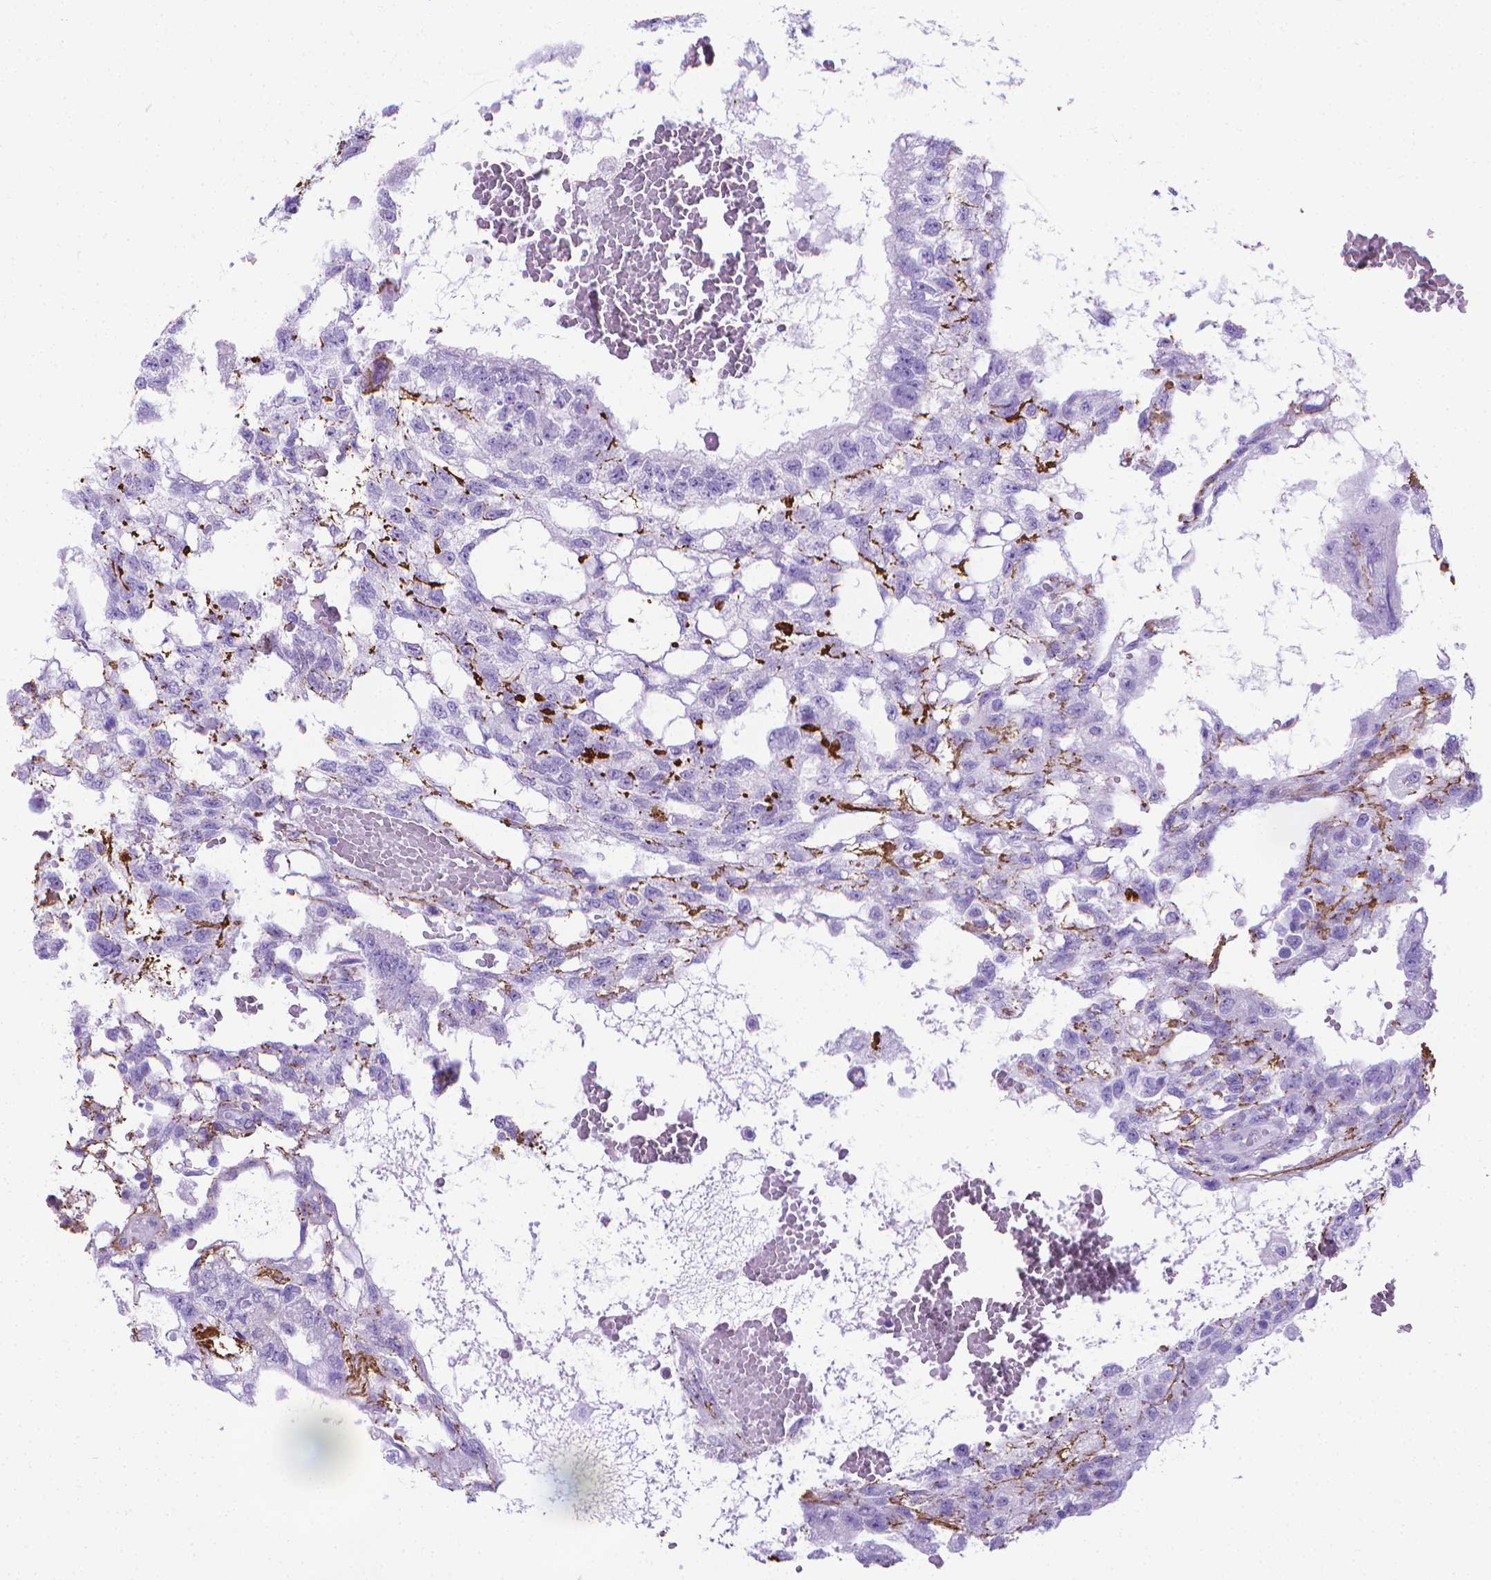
{"staining": {"intensity": "negative", "quantity": "none", "location": "none"}, "tissue": "testis cancer", "cell_type": "Tumor cells", "image_type": "cancer", "snomed": [{"axis": "morphology", "description": "Carcinoma, Embryonal, NOS"}, {"axis": "topography", "description": "Testis"}], "caption": "Immunohistochemistry of human testis cancer (embryonal carcinoma) exhibits no positivity in tumor cells.", "gene": "MFAP2", "patient": {"sex": "male", "age": 32}}